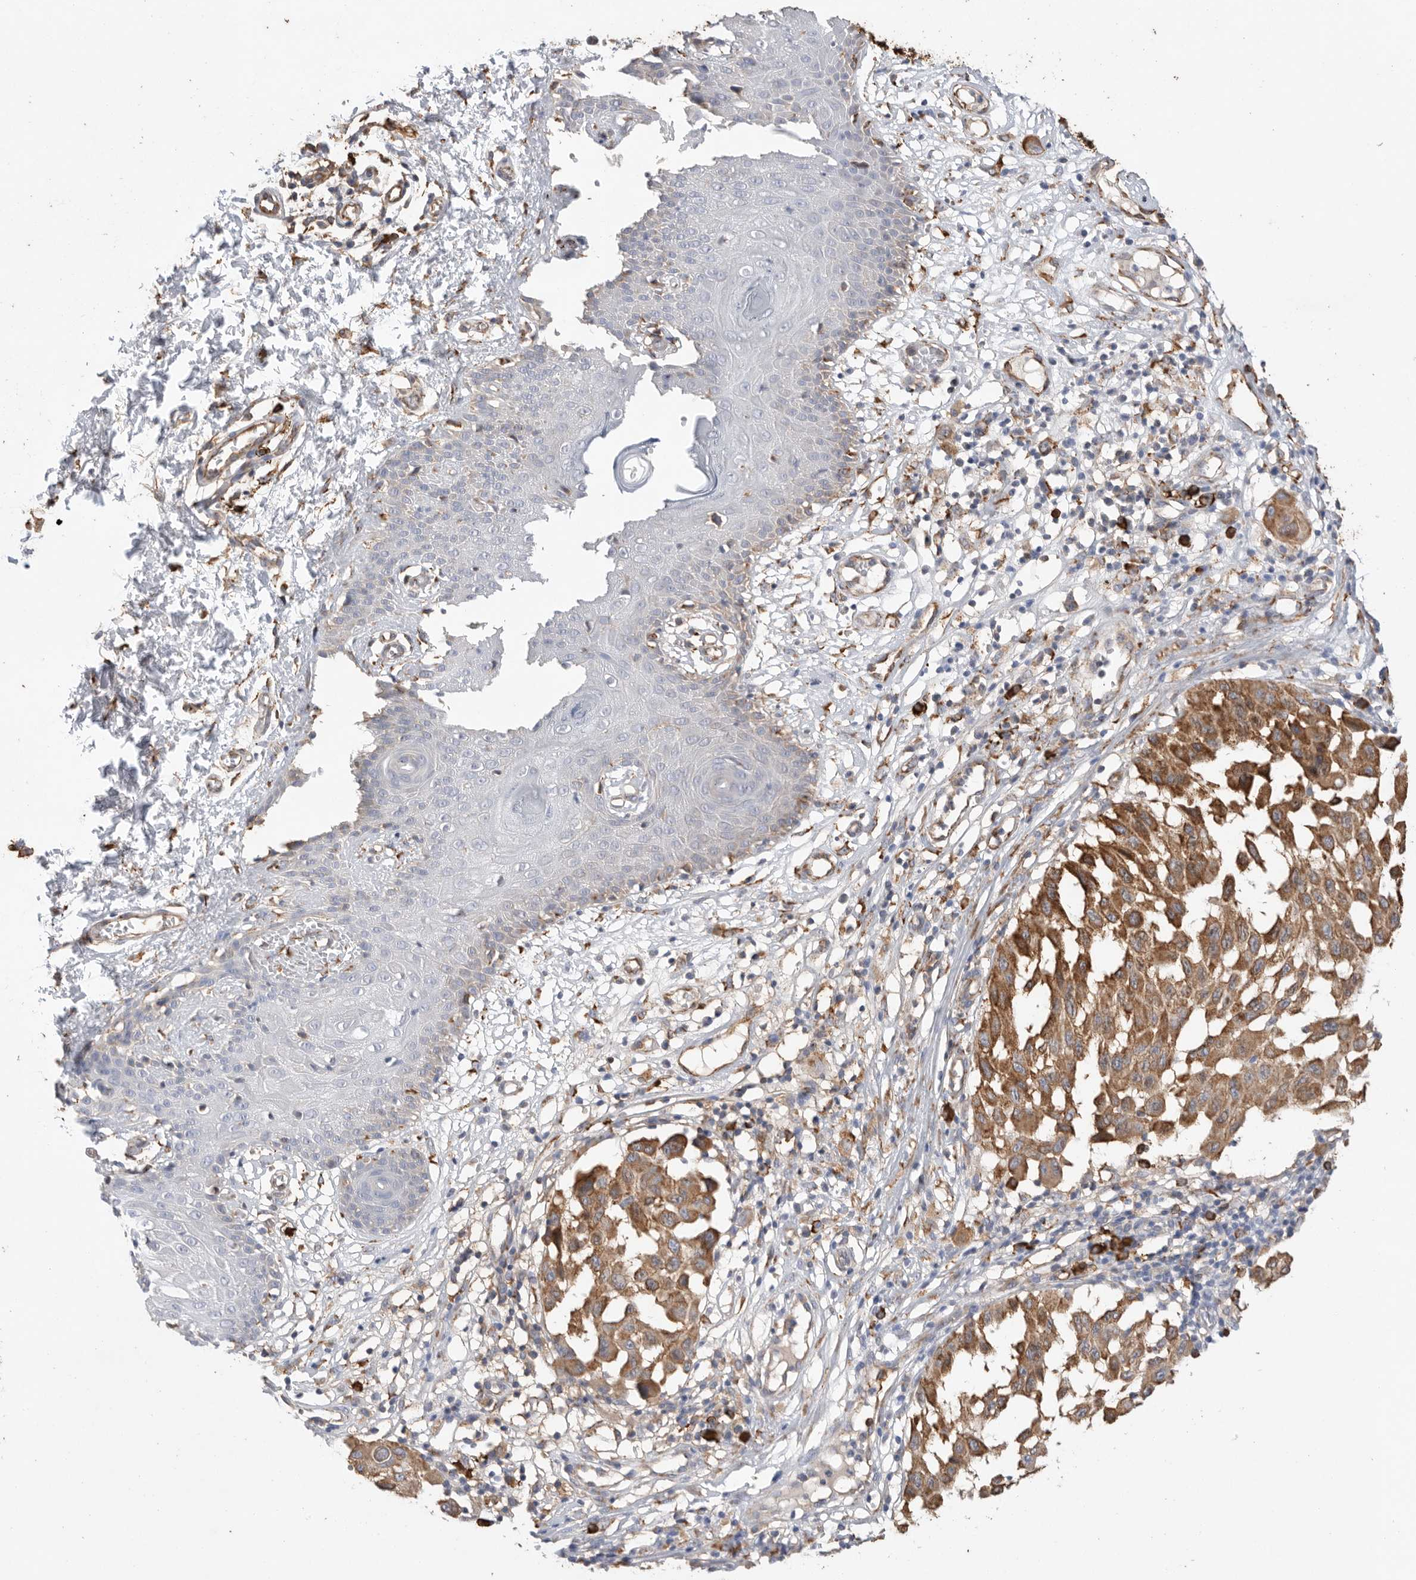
{"staining": {"intensity": "moderate", "quantity": ">75%", "location": "cytoplasmic/membranous"}, "tissue": "melanoma", "cell_type": "Tumor cells", "image_type": "cancer", "snomed": [{"axis": "morphology", "description": "Malignant melanoma, NOS"}, {"axis": "topography", "description": "Skin"}], "caption": "This micrograph displays immunohistochemistry (IHC) staining of melanoma, with medium moderate cytoplasmic/membranous staining in approximately >75% of tumor cells.", "gene": "BLOC1S5", "patient": {"sex": "male", "age": 30}}